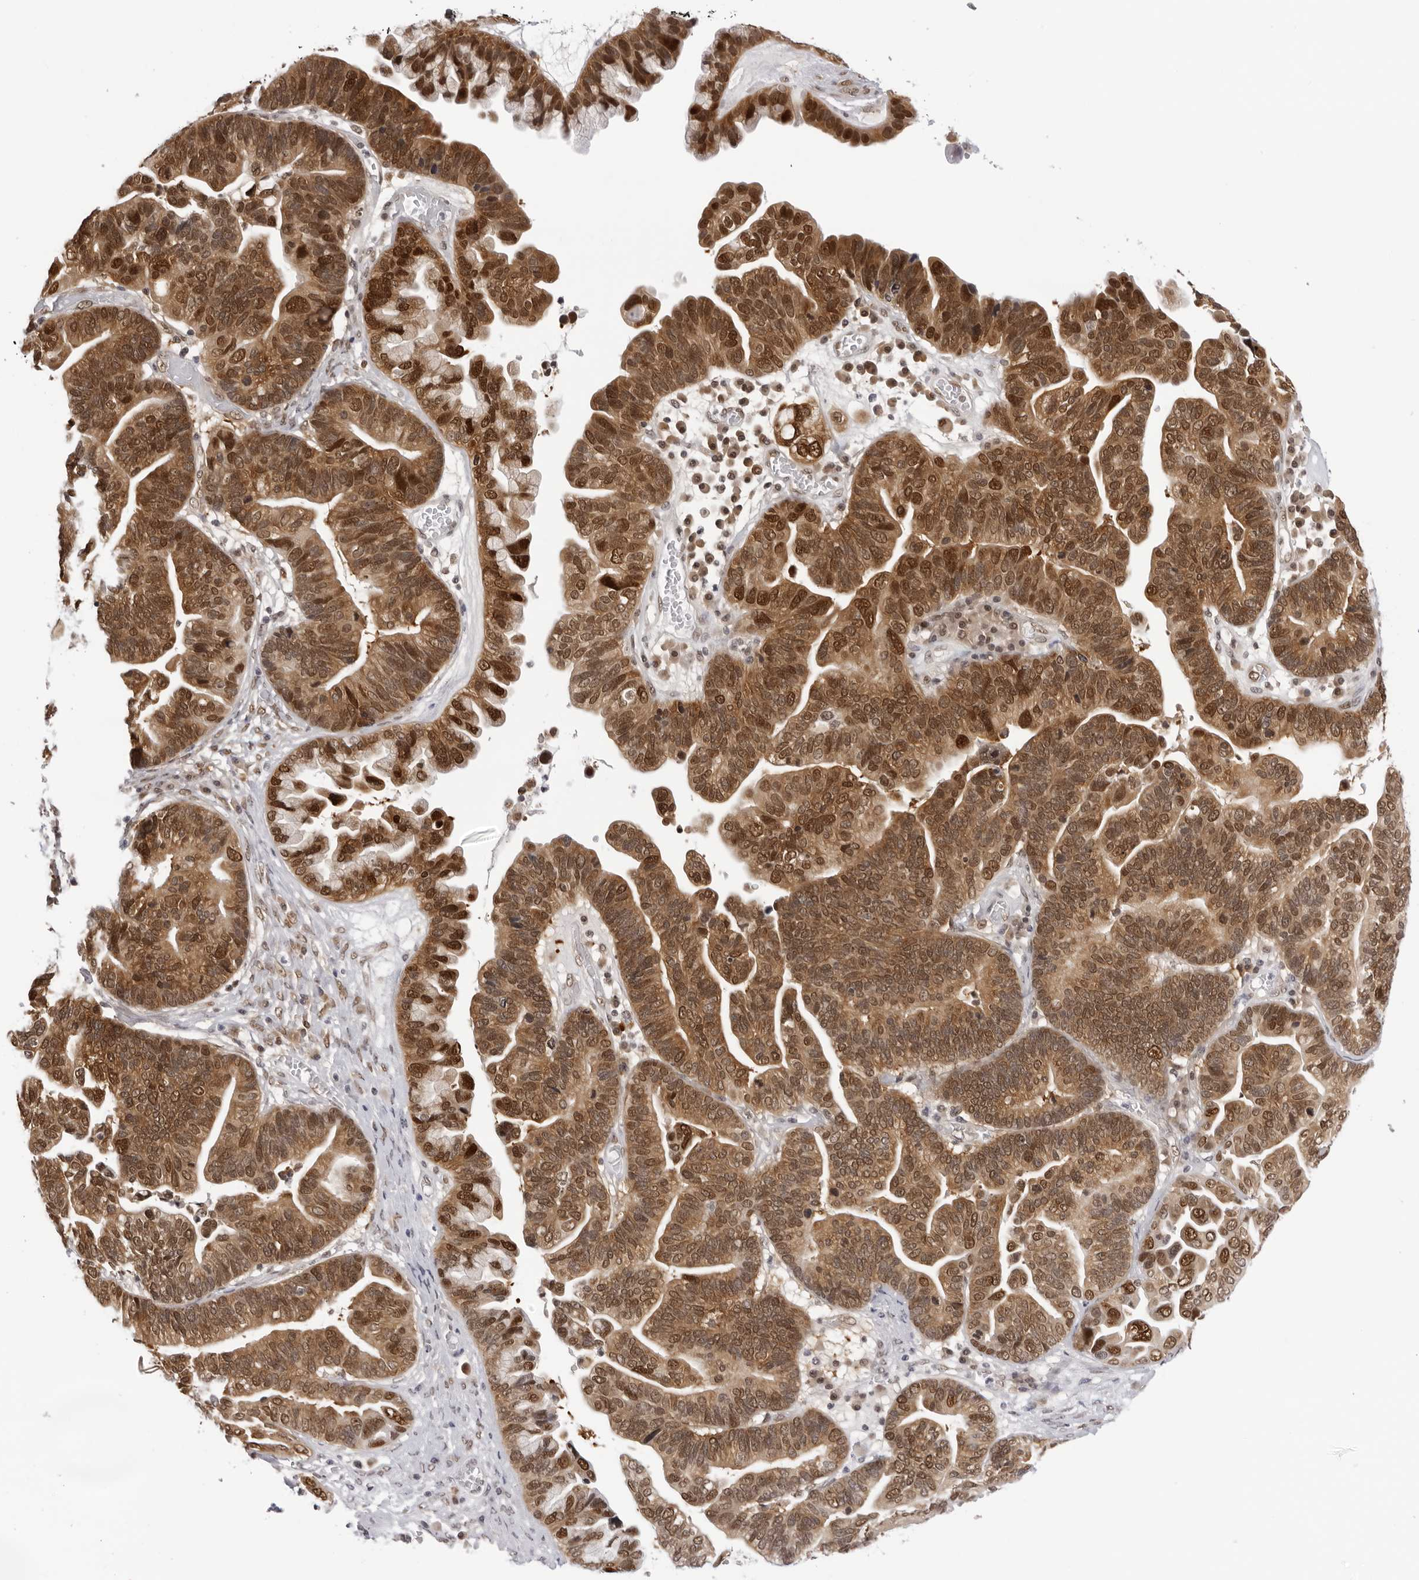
{"staining": {"intensity": "moderate", "quantity": ">75%", "location": "cytoplasmic/membranous,nuclear"}, "tissue": "ovarian cancer", "cell_type": "Tumor cells", "image_type": "cancer", "snomed": [{"axis": "morphology", "description": "Cystadenocarcinoma, serous, NOS"}, {"axis": "topography", "description": "Ovary"}], "caption": "Immunohistochemistry histopathology image of human ovarian cancer (serous cystadenocarcinoma) stained for a protein (brown), which demonstrates medium levels of moderate cytoplasmic/membranous and nuclear positivity in about >75% of tumor cells.", "gene": "WDR77", "patient": {"sex": "female", "age": 56}}